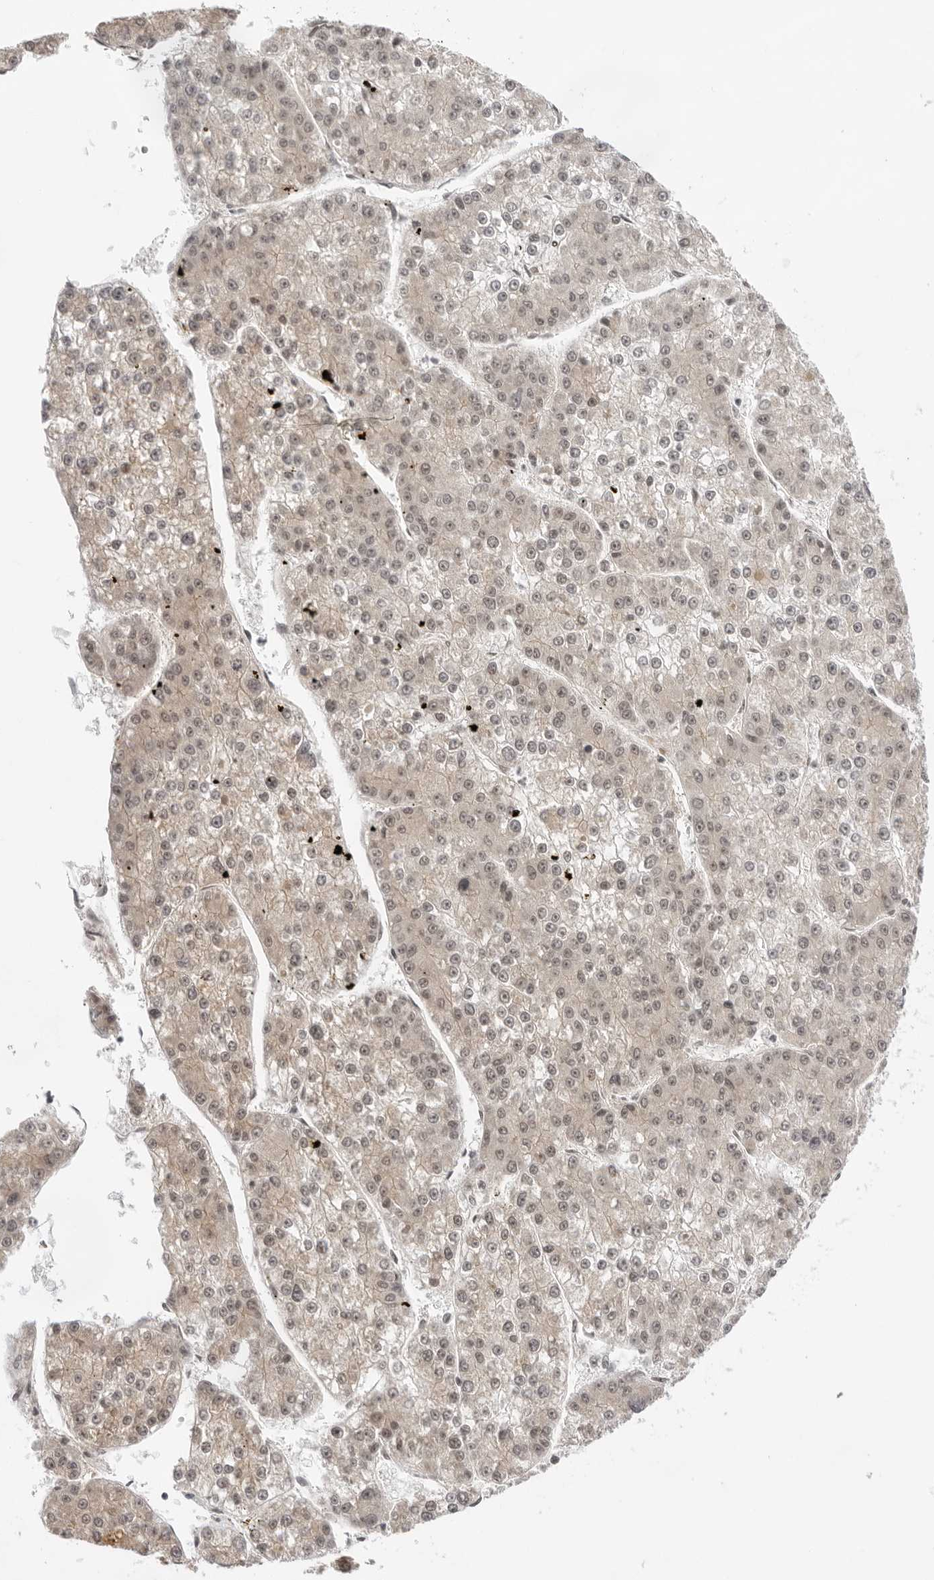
{"staining": {"intensity": "weak", "quantity": ">75%", "location": "cytoplasmic/membranous,nuclear"}, "tissue": "liver cancer", "cell_type": "Tumor cells", "image_type": "cancer", "snomed": [{"axis": "morphology", "description": "Carcinoma, Hepatocellular, NOS"}, {"axis": "topography", "description": "Liver"}], "caption": "Liver cancer (hepatocellular carcinoma) stained for a protein displays weak cytoplasmic/membranous and nuclear positivity in tumor cells.", "gene": "EXOSC10", "patient": {"sex": "female", "age": 73}}